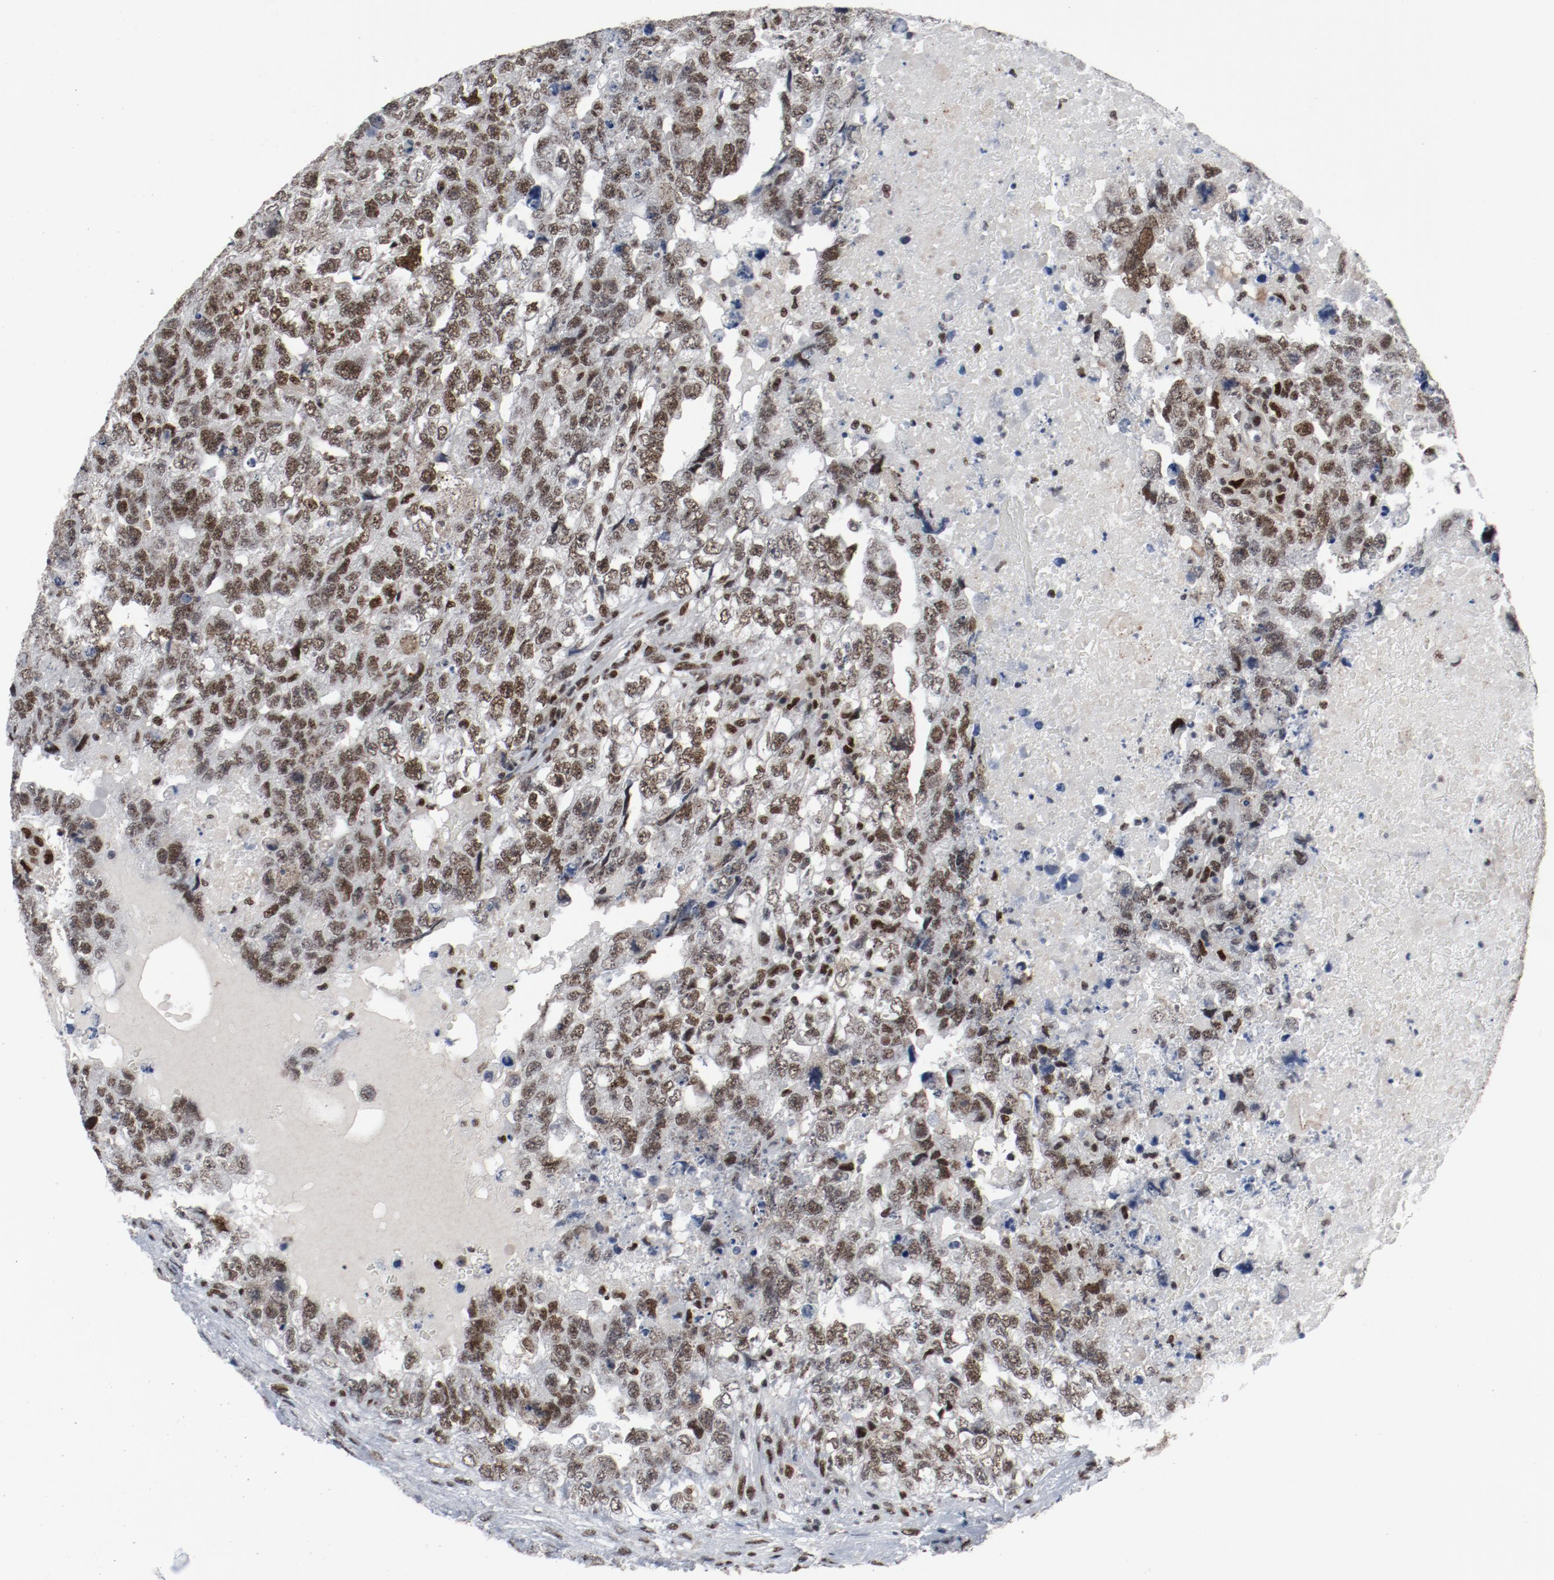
{"staining": {"intensity": "moderate", "quantity": ">75%", "location": "nuclear"}, "tissue": "testis cancer", "cell_type": "Tumor cells", "image_type": "cancer", "snomed": [{"axis": "morphology", "description": "Carcinoma, Embryonal, NOS"}, {"axis": "topography", "description": "Testis"}], "caption": "Embryonal carcinoma (testis) tissue exhibits moderate nuclear staining in about >75% of tumor cells", "gene": "JMJD6", "patient": {"sex": "male", "age": 36}}